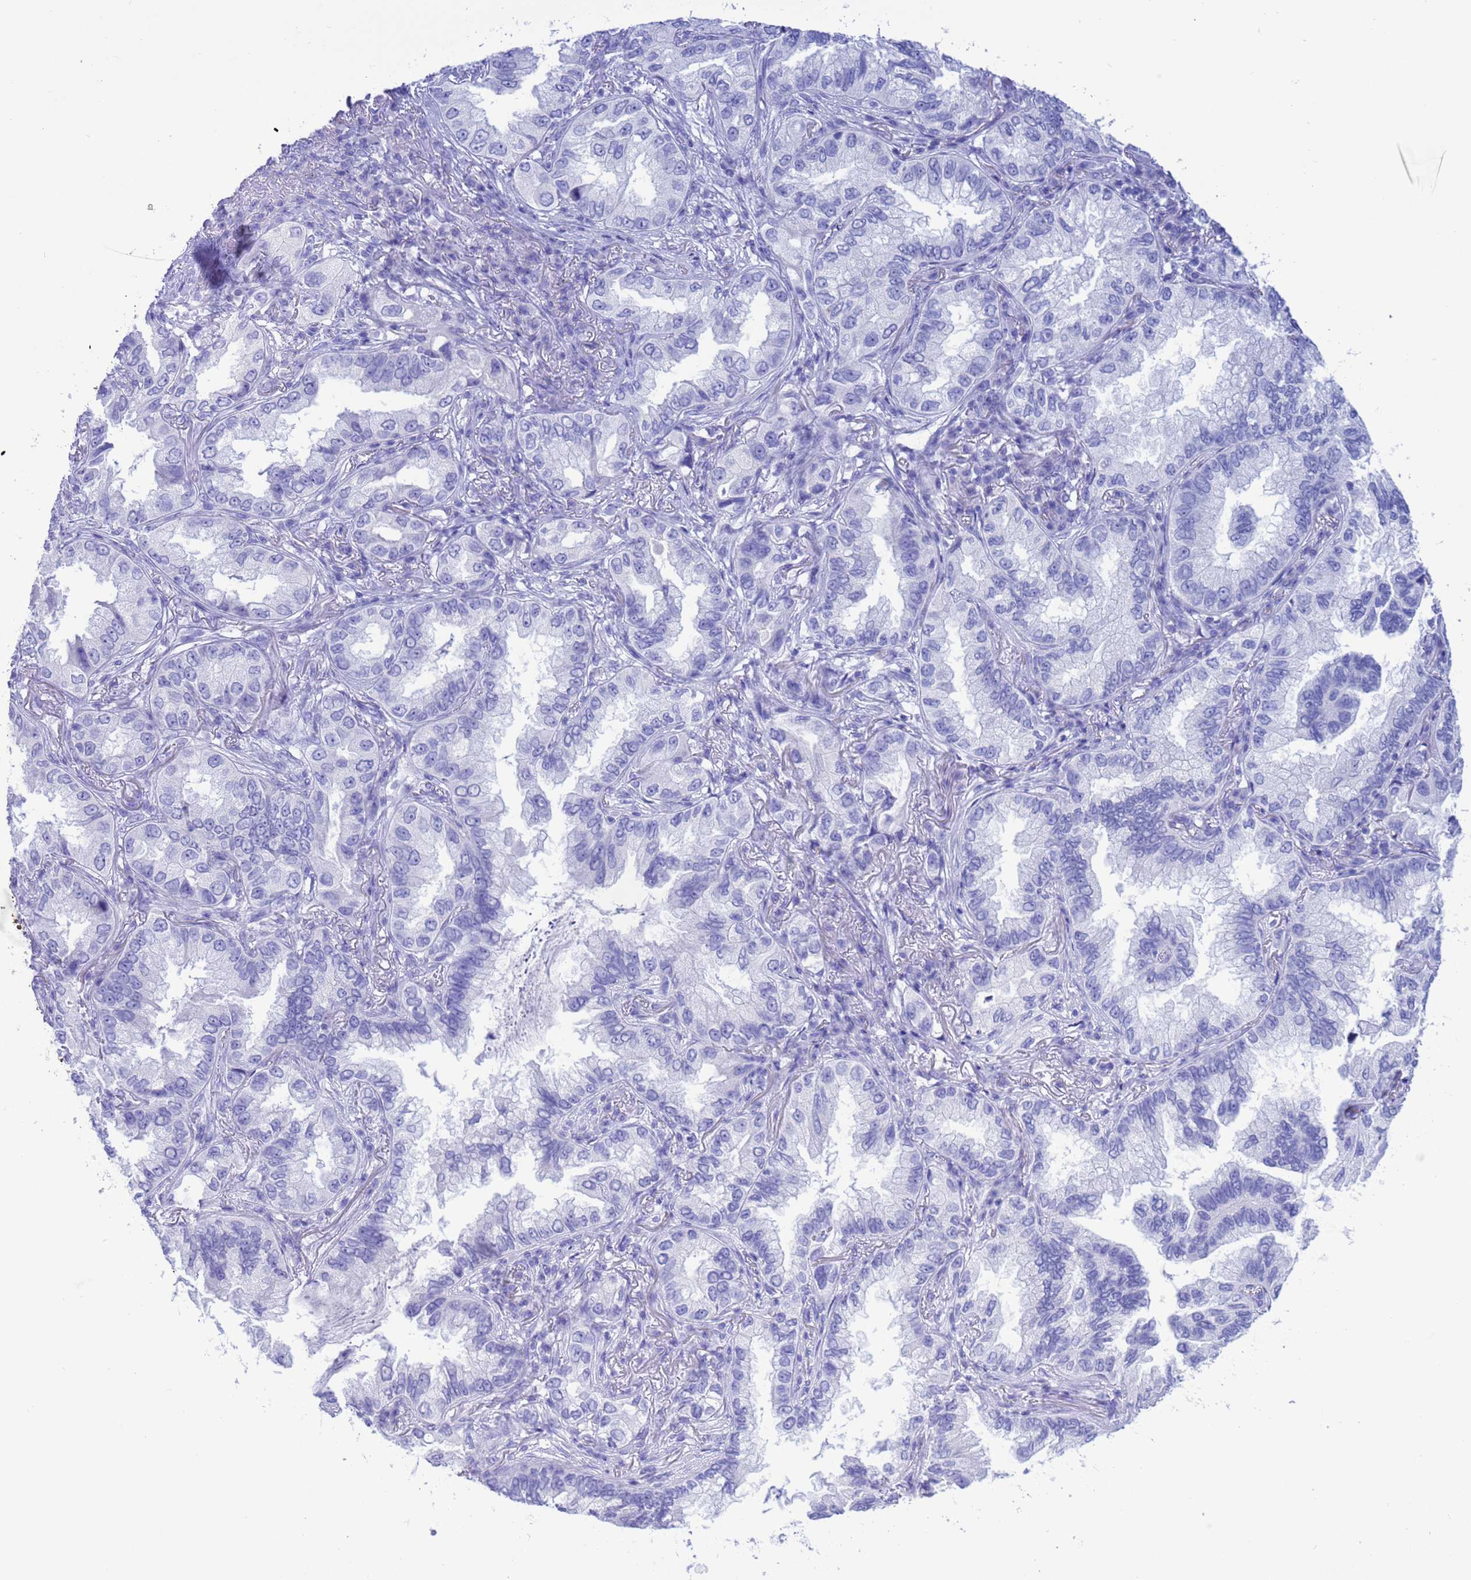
{"staining": {"intensity": "negative", "quantity": "none", "location": "none"}, "tissue": "lung cancer", "cell_type": "Tumor cells", "image_type": "cancer", "snomed": [{"axis": "morphology", "description": "Adenocarcinoma, NOS"}, {"axis": "topography", "description": "Lung"}], "caption": "This is a histopathology image of immunohistochemistry (IHC) staining of lung cancer, which shows no staining in tumor cells.", "gene": "GSTM1", "patient": {"sex": "female", "age": 69}}